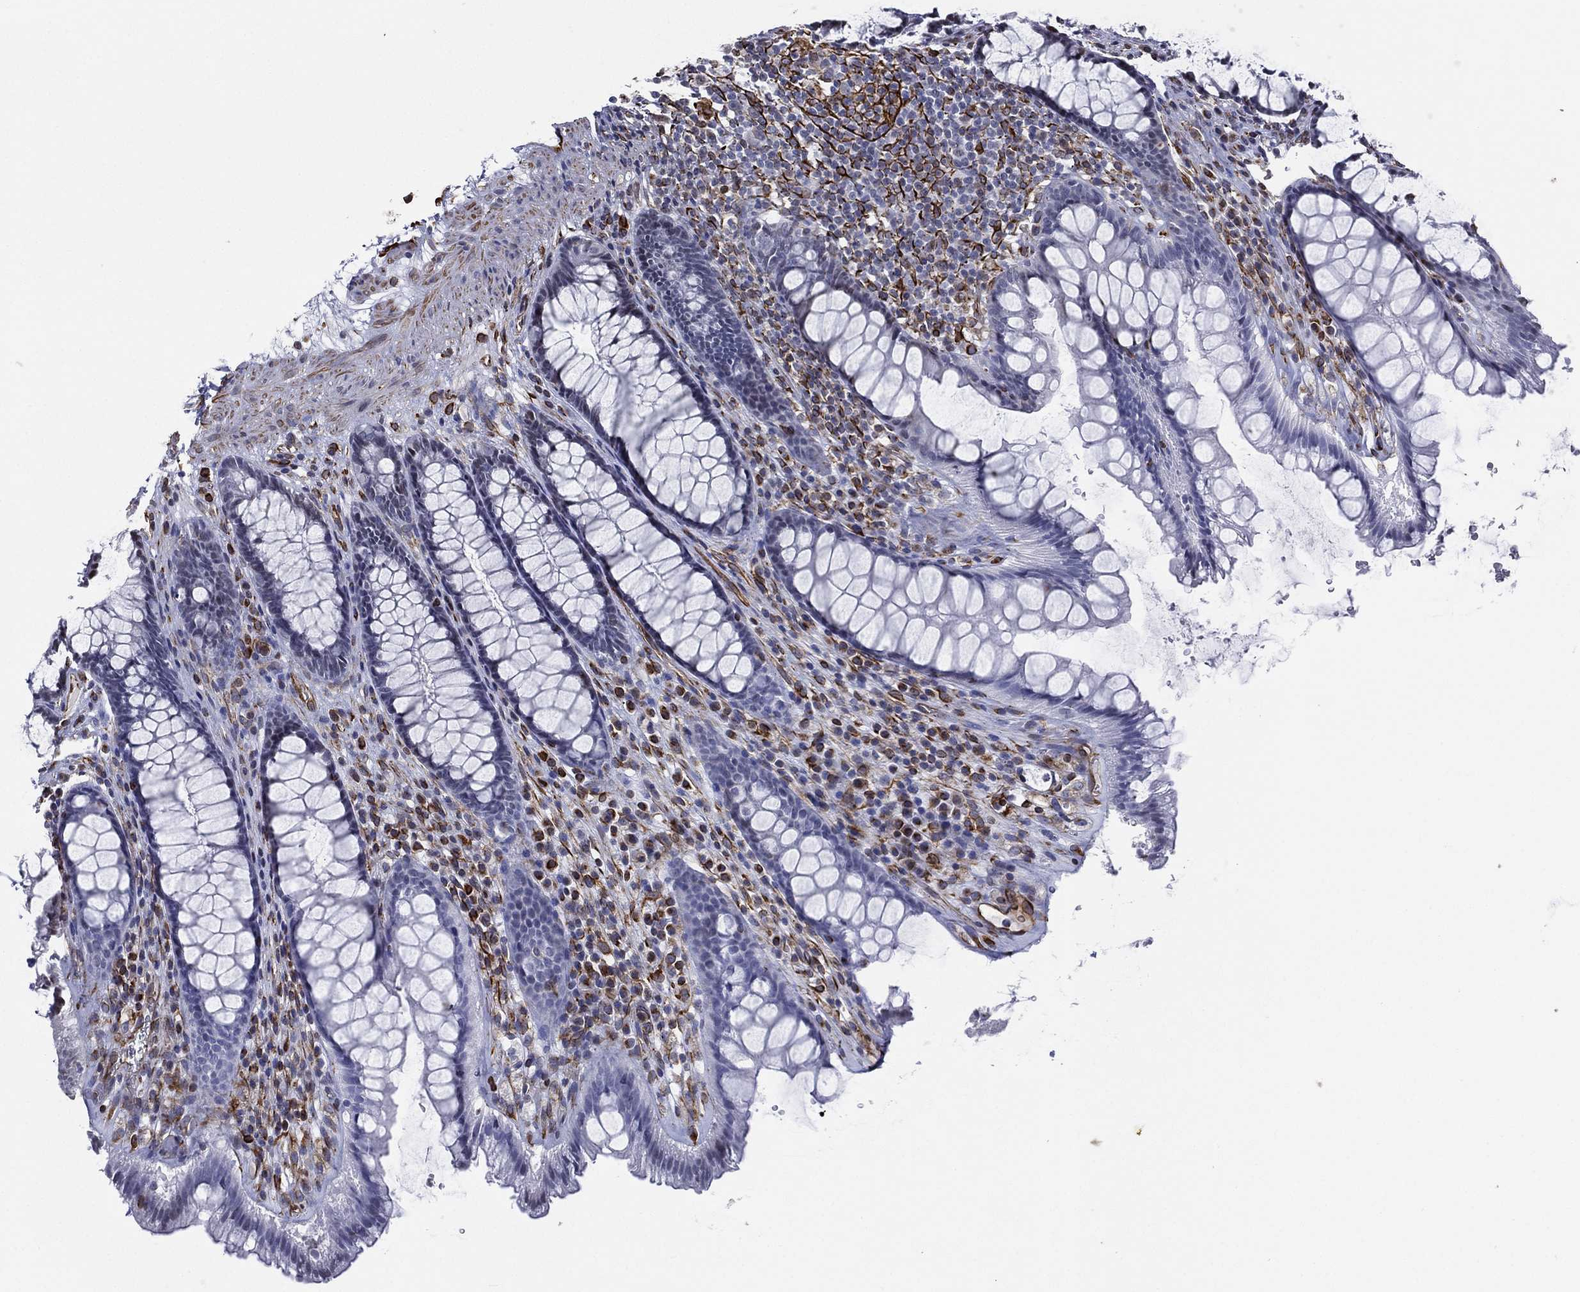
{"staining": {"intensity": "negative", "quantity": "none", "location": "none"}, "tissue": "rectum", "cell_type": "Glandular cells", "image_type": "normal", "snomed": [{"axis": "morphology", "description": "Normal tissue, NOS"}, {"axis": "topography", "description": "Rectum"}], "caption": "An immunohistochemistry (IHC) photomicrograph of normal rectum is shown. There is no staining in glandular cells of rectum.", "gene": "MAS1", "patient": {"sex": "male", "age": 72}}